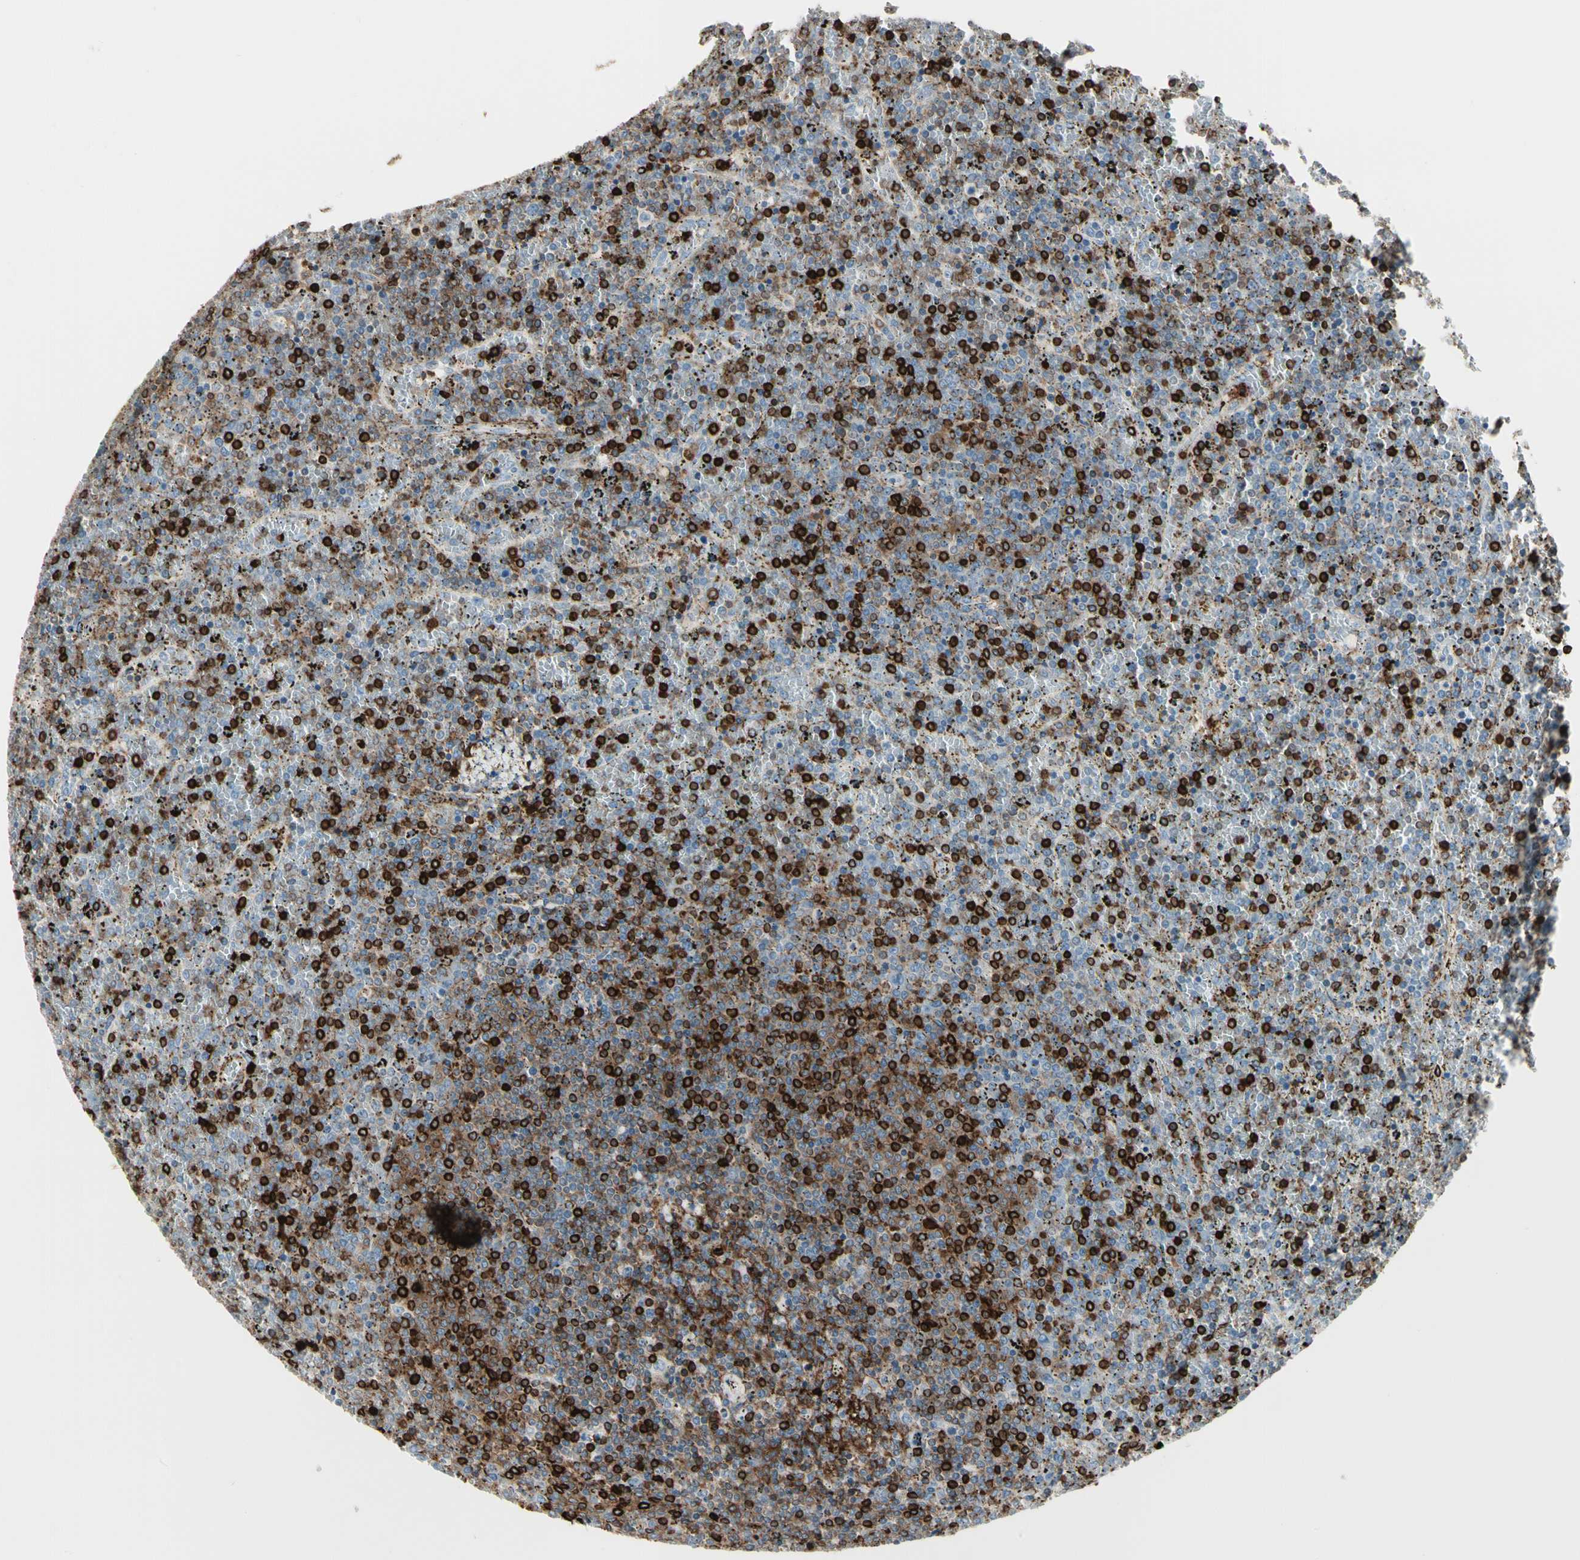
{"staining": {"intensity": "strong", "quantity": "<25%", "location": "cytoplasmic/membranous"}, "tissue": "lymphoma", "cell_type": "Tumor cells", "image_type": "cancer", "snomed": [{"axis": "morphology", "description": "Malignant lymphoma, non-Hodgkin's type, Low grade"}, {"axis": "topography", "description": "Spleen"}], "caption": "Strong cytoplasmic/membranous expression for a protein is present in approximately <25% of tumor cells of lymphoma using immunohistochemistry (IHC).", "gene": "CLEC2B", "patient": {"sex": "female", "age": 77}}